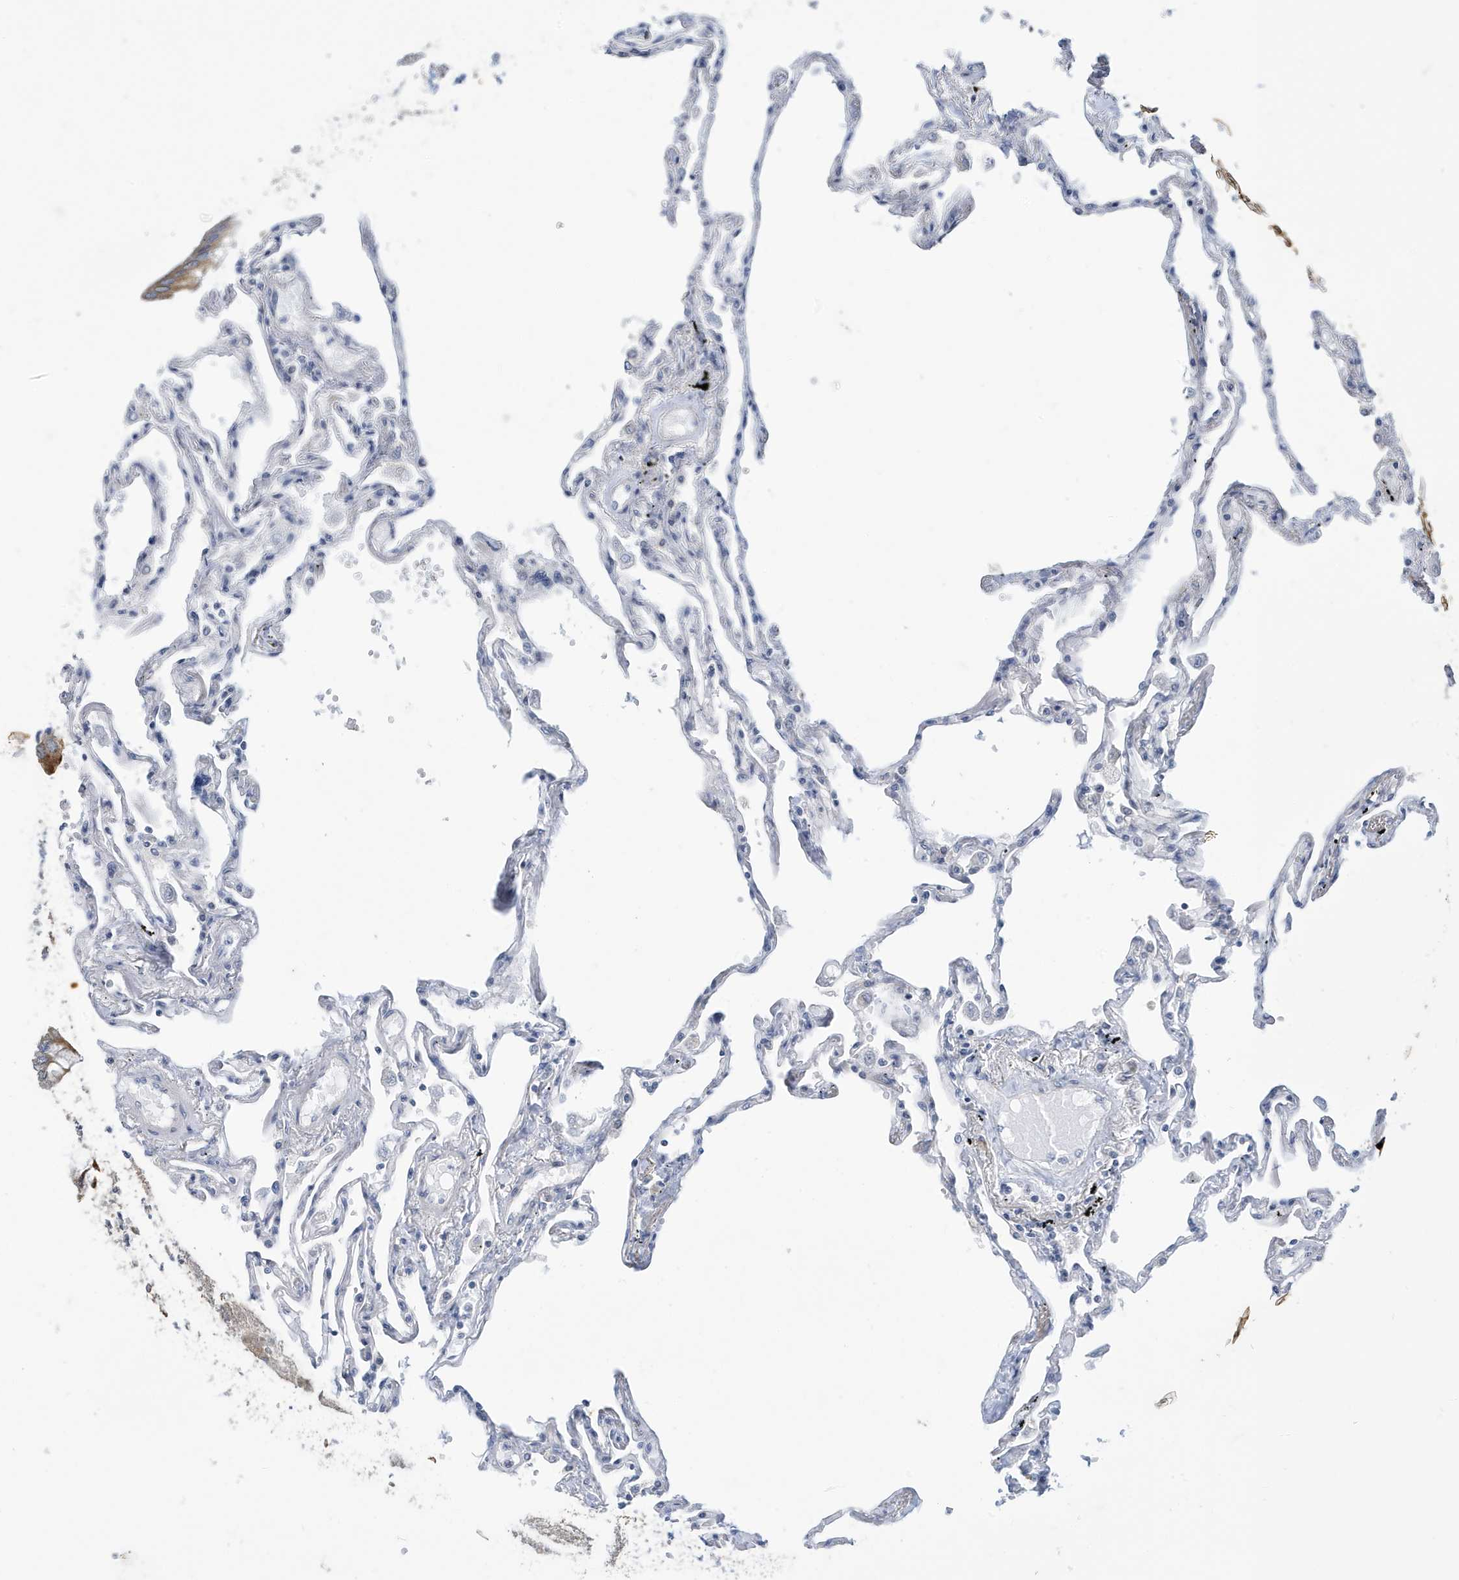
{"staining": {"intensity": "weak", "quantity": "<25%", "location": "cytoplasmic/membranous"}, "tissue": "lung", "cell_type": "Alveolar cells", "image_type": "normal", "snomed": [{"axis": "morphology", "description": "Normal tissue, NOS"}, {"axis": "topography", "description": "Lung"}], "caption": "Photomicrograph shows no significant protein expression in alveolar cells of unremarkable lung.", "gene": "ZNF654", "patient": {"sex": "female", "age": 67}}